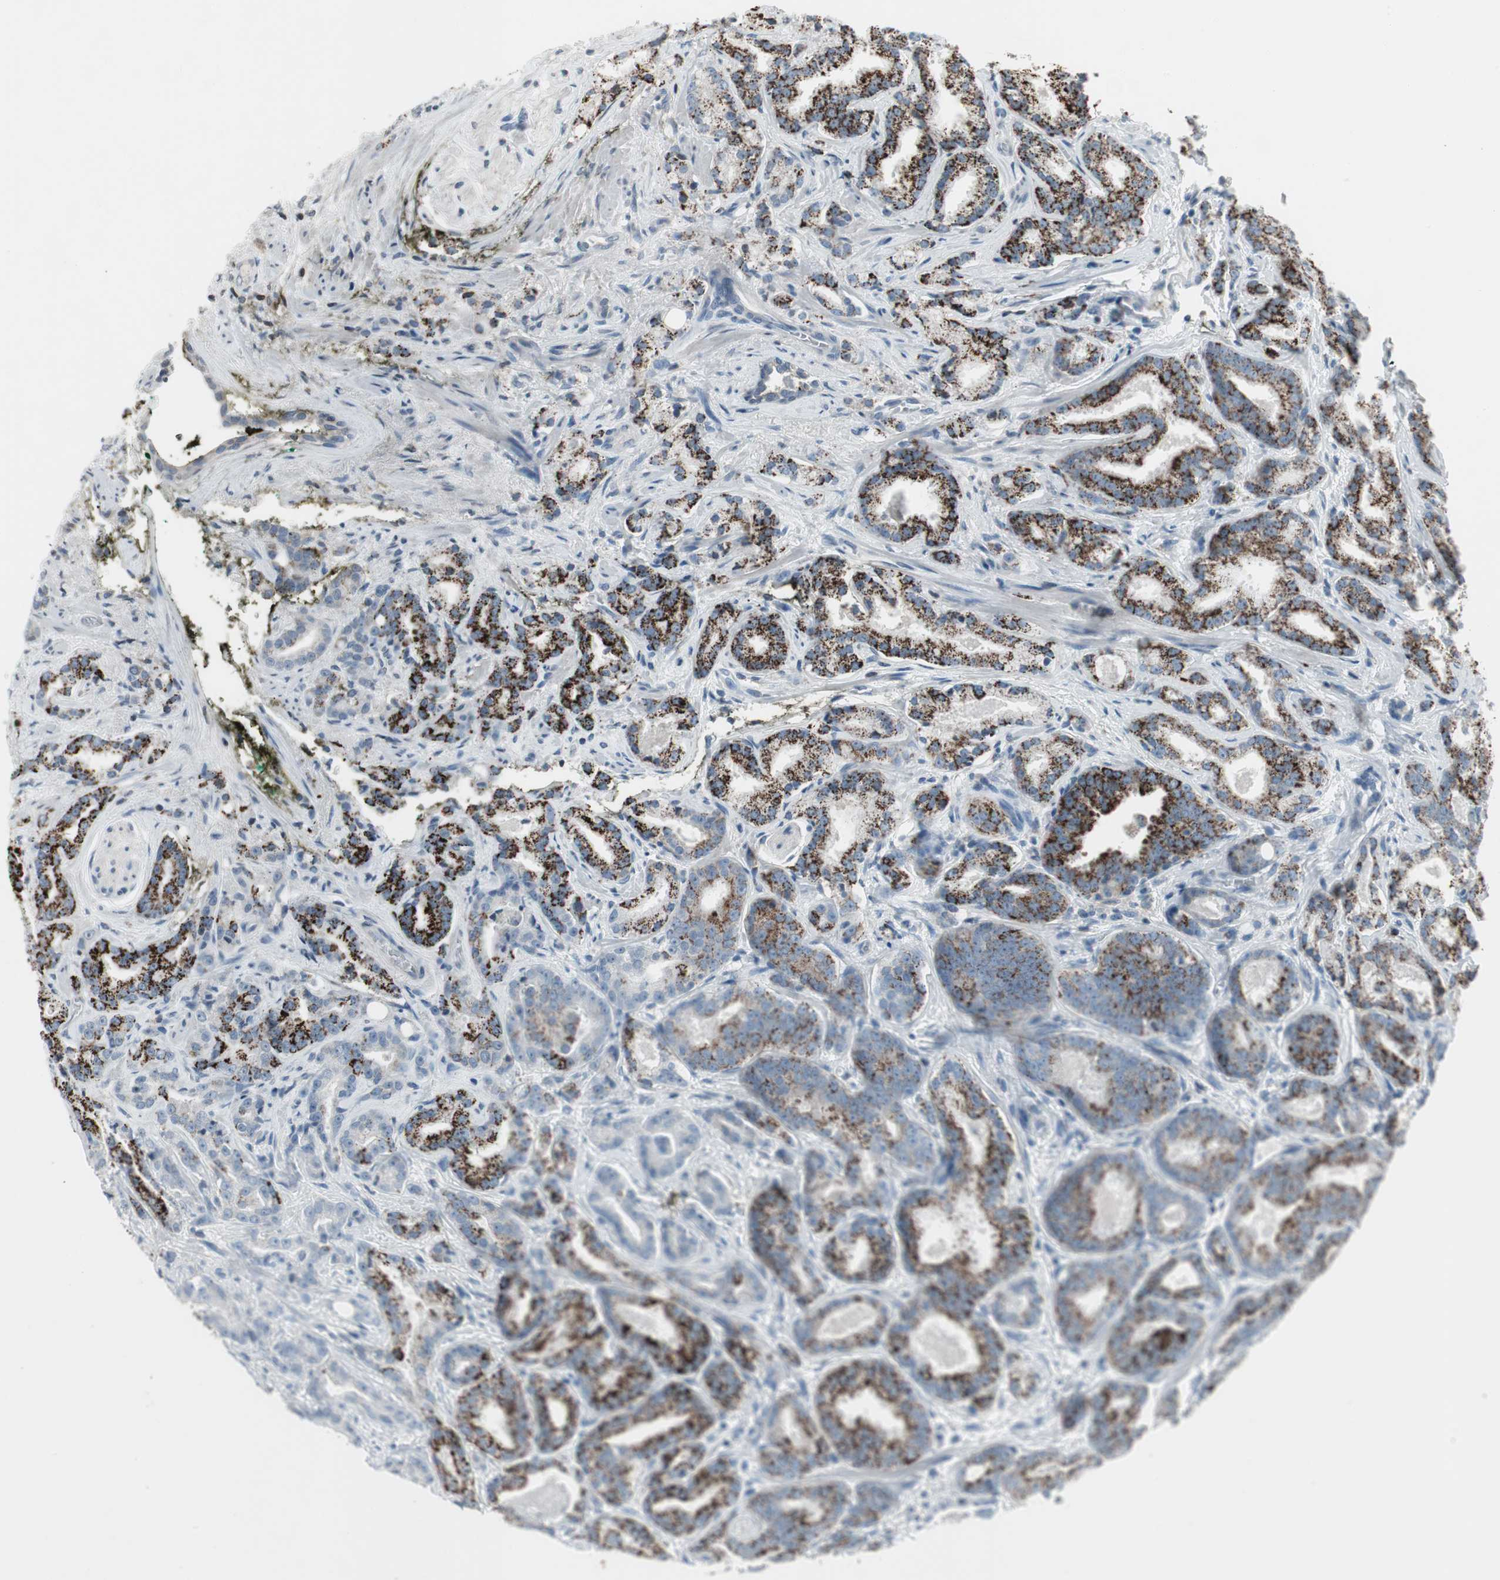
{"staining": {"intensity": "strong", "quantity": ">75%", "location": "cytoplasmic/membranous"}, "tissue": "prostate cancer", "cell_type": "Tumor cells", "image_type": "cancer", "snomed": [{"axis": "morphology", "description": "Adenocarcinoma, Low grade"}, {"axis": "topography", "description": "Prostate"}], "caption": "IHC (DAB) staining of low-grade adenocarcinoma (prostate) exhibits strong cytoplasmic/membranous protein expression in approximately >75% of tumor cells.", "gene": "ARG2", "patient": {"sex": "male", "age": 63}}